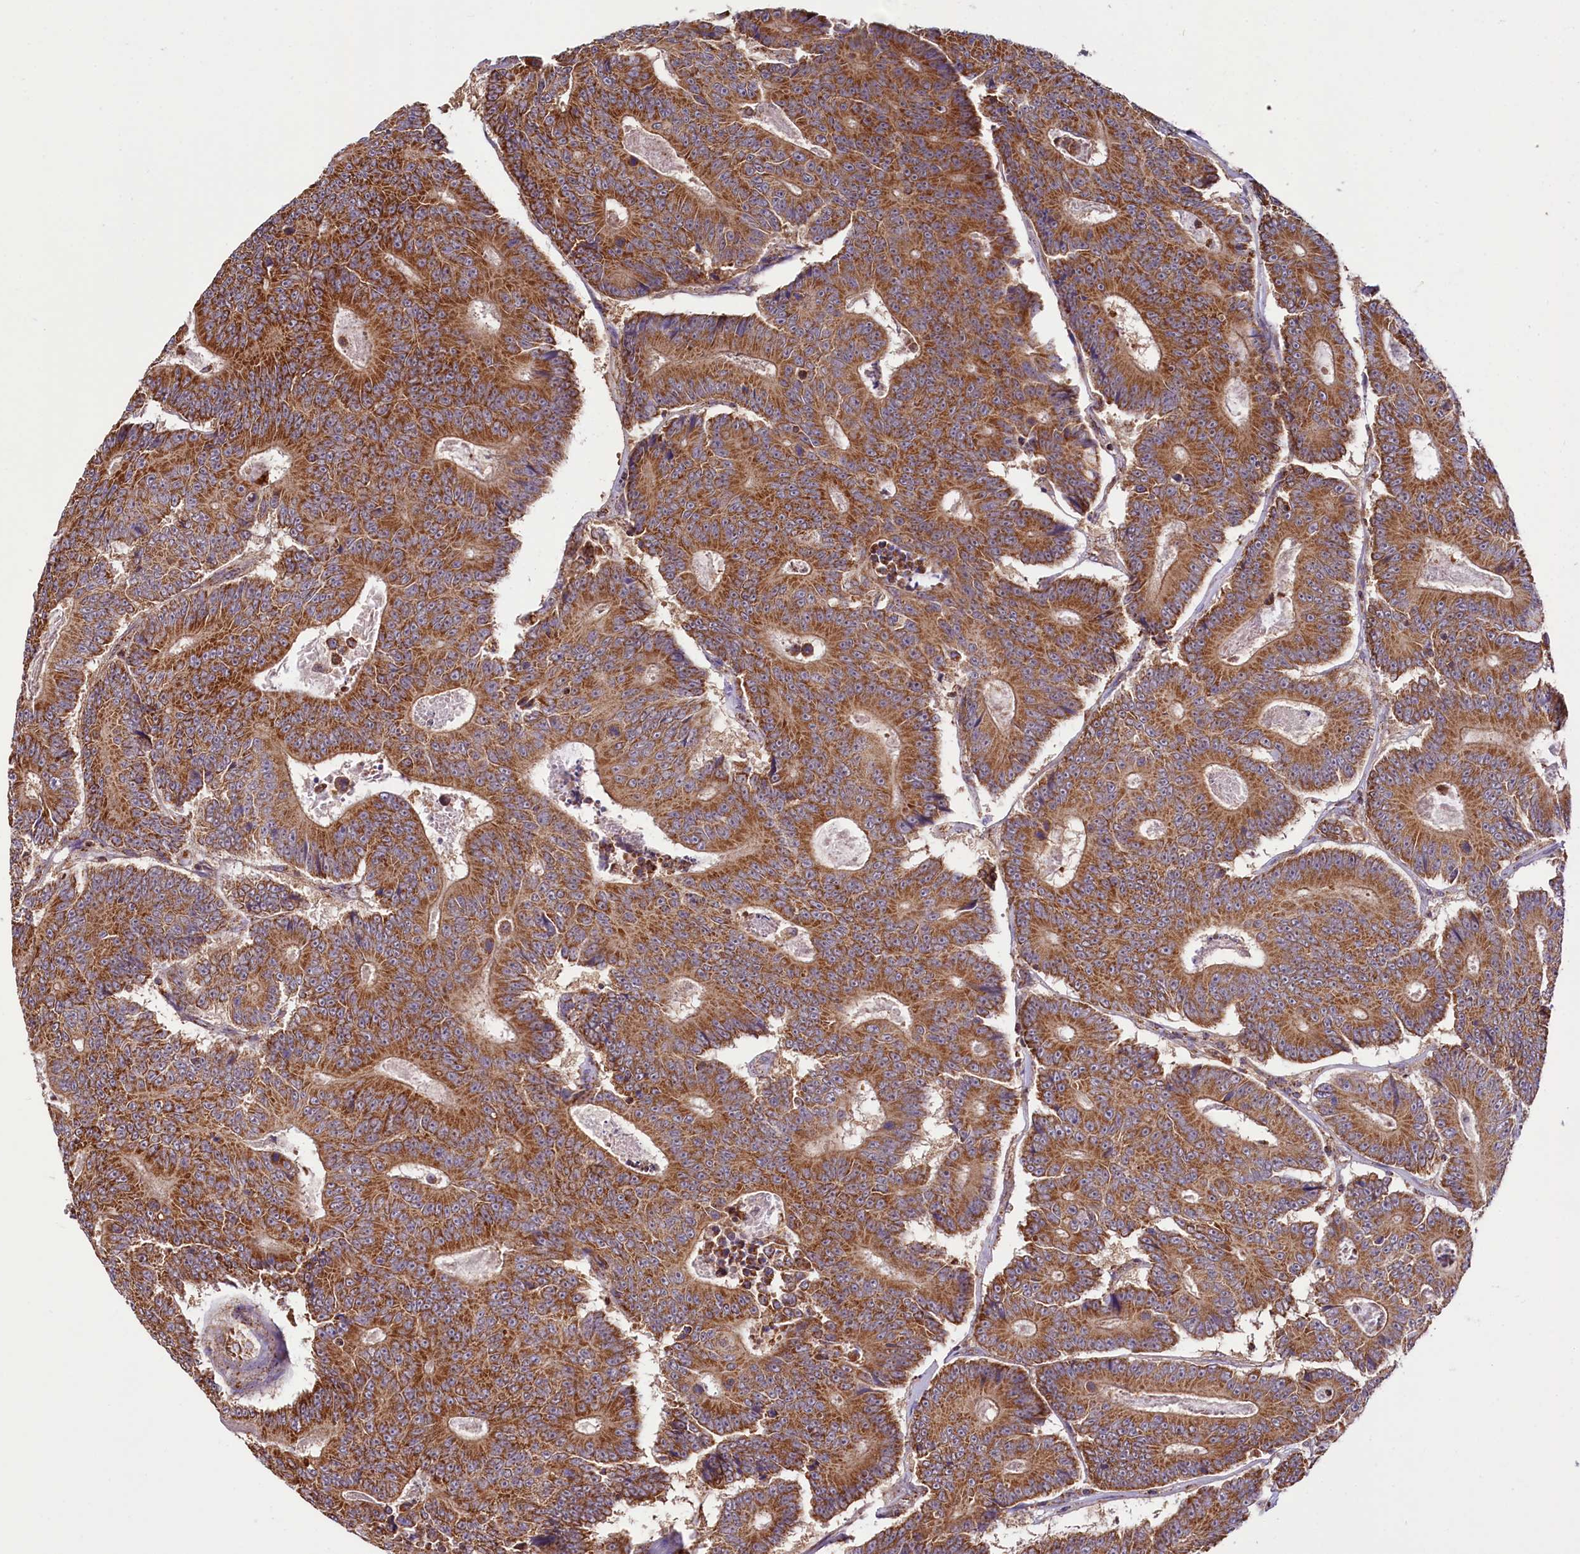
{"staining": {"intensity": "moderate", "quantity": ">75%", "location": "cytoplasmic/membranous"}, "tissue": "colorectal cancer", "cell_type": "Tumor cells", "image_type": "cancer", "snomed": [{"axis": "morphology", "description": "Adenocarcinoma, NOS"}, {"axis": "topography", "description": "Colon"}], "caption": "A photomicrograph of human colorectal cancer stained for a protein shows moderate cytoplasmic/membranous brown staining in tumor cells.", "gene": "NUDT15", "patient": {"sex": "male", "age": 83}}